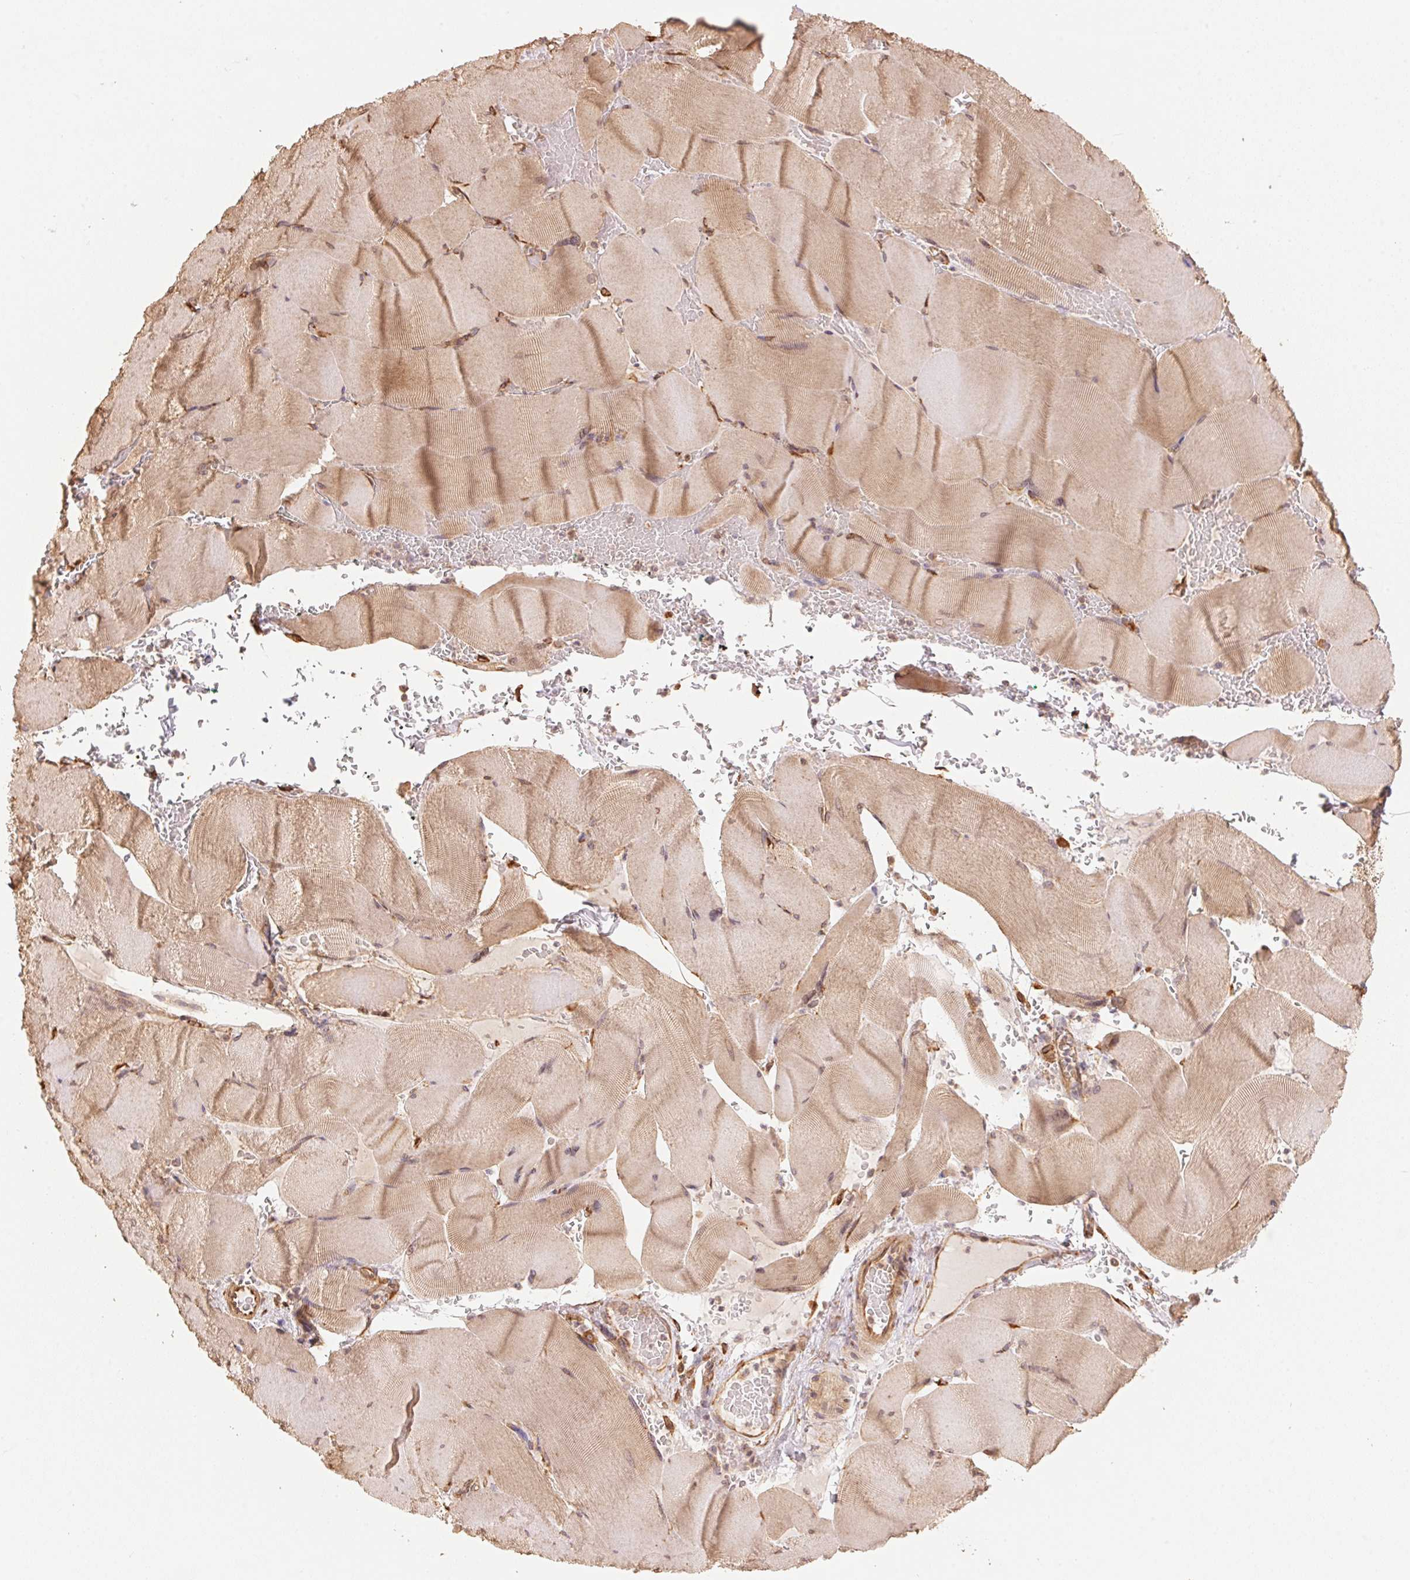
{"staining": {"intensity": "weak", "quantity": "25%-75%", "location": "cytoplasmic/membranous"}, "tissue": "skeletal muscle", "cell_type": "Myocytes", "image_type": "normal", "snomed": [{"axis": "morphology", "description": "Normal tissue, NOS"}, {"axis": "topography", "description": "Skeletal muscle"}], "caption": "This image exhibits benign skeletal muscle stained with immunohistochemistry (IHC) to label a protein in brown. The cytoplasmic/membranous of myocytes show weak positivity for the protein. Nuclei are counter-stained blue.", "gene": "C6orf163", "patient": {"sex": "male", "age": 56}}